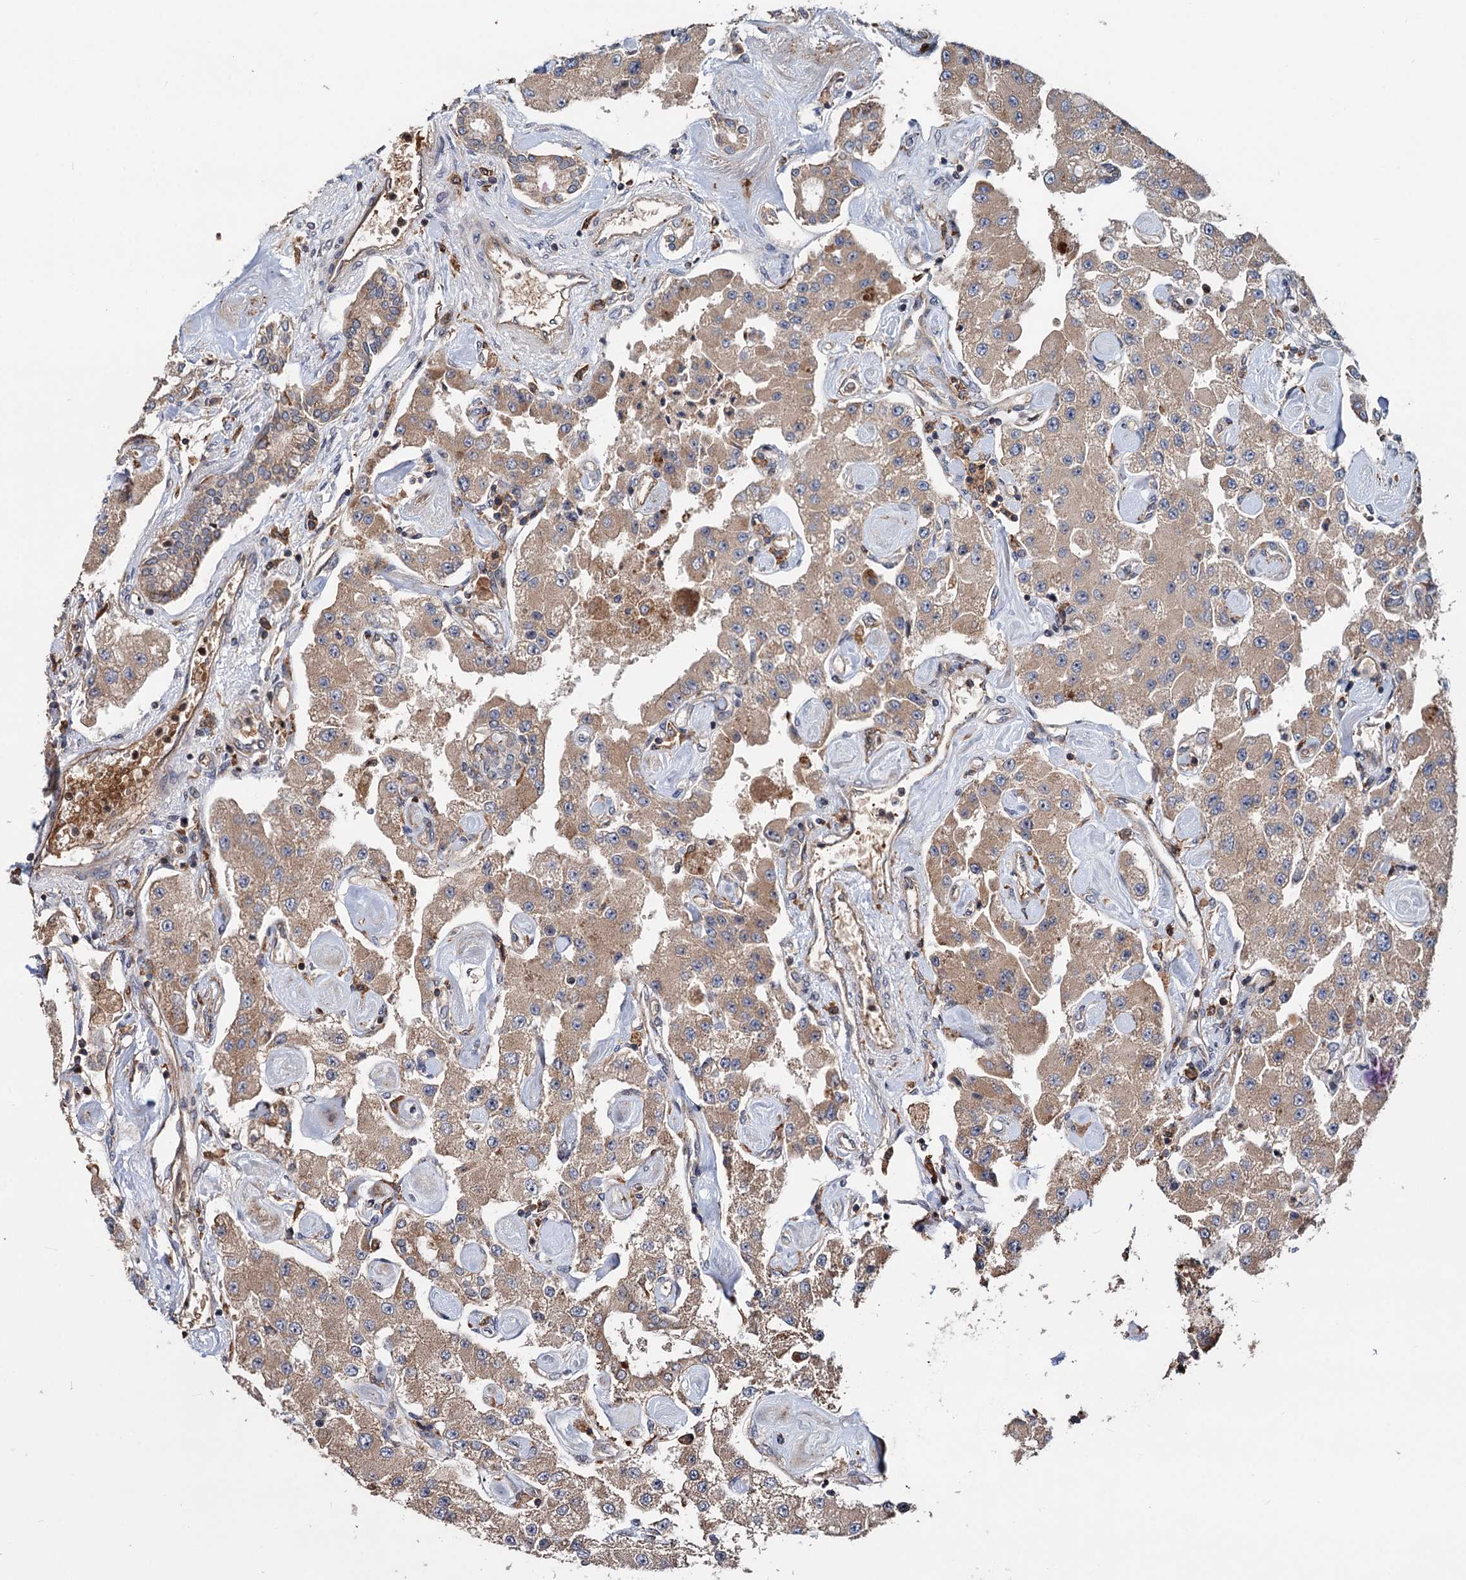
{"staining": {"intensity": "moderate", "quantity": ">75%", "location": "cytoplasmic/membranous"}, "tissue": "carcinoid", "cell_type": "Tumor cells", "image_type": "cancer", "snomed": [{"axis": "morphology", "description": "Carcinoid, malignant, NOS"}, {"axis": "topography", "description": "Pancreas"}], "caption": "The micrograph displays a brown stain indicating the presence of a protein in the cytoplasmic/membranous of tumor cells in carcinoid.", "gene": "RNF111", "patient": {"sex": "male", "age": 41}}